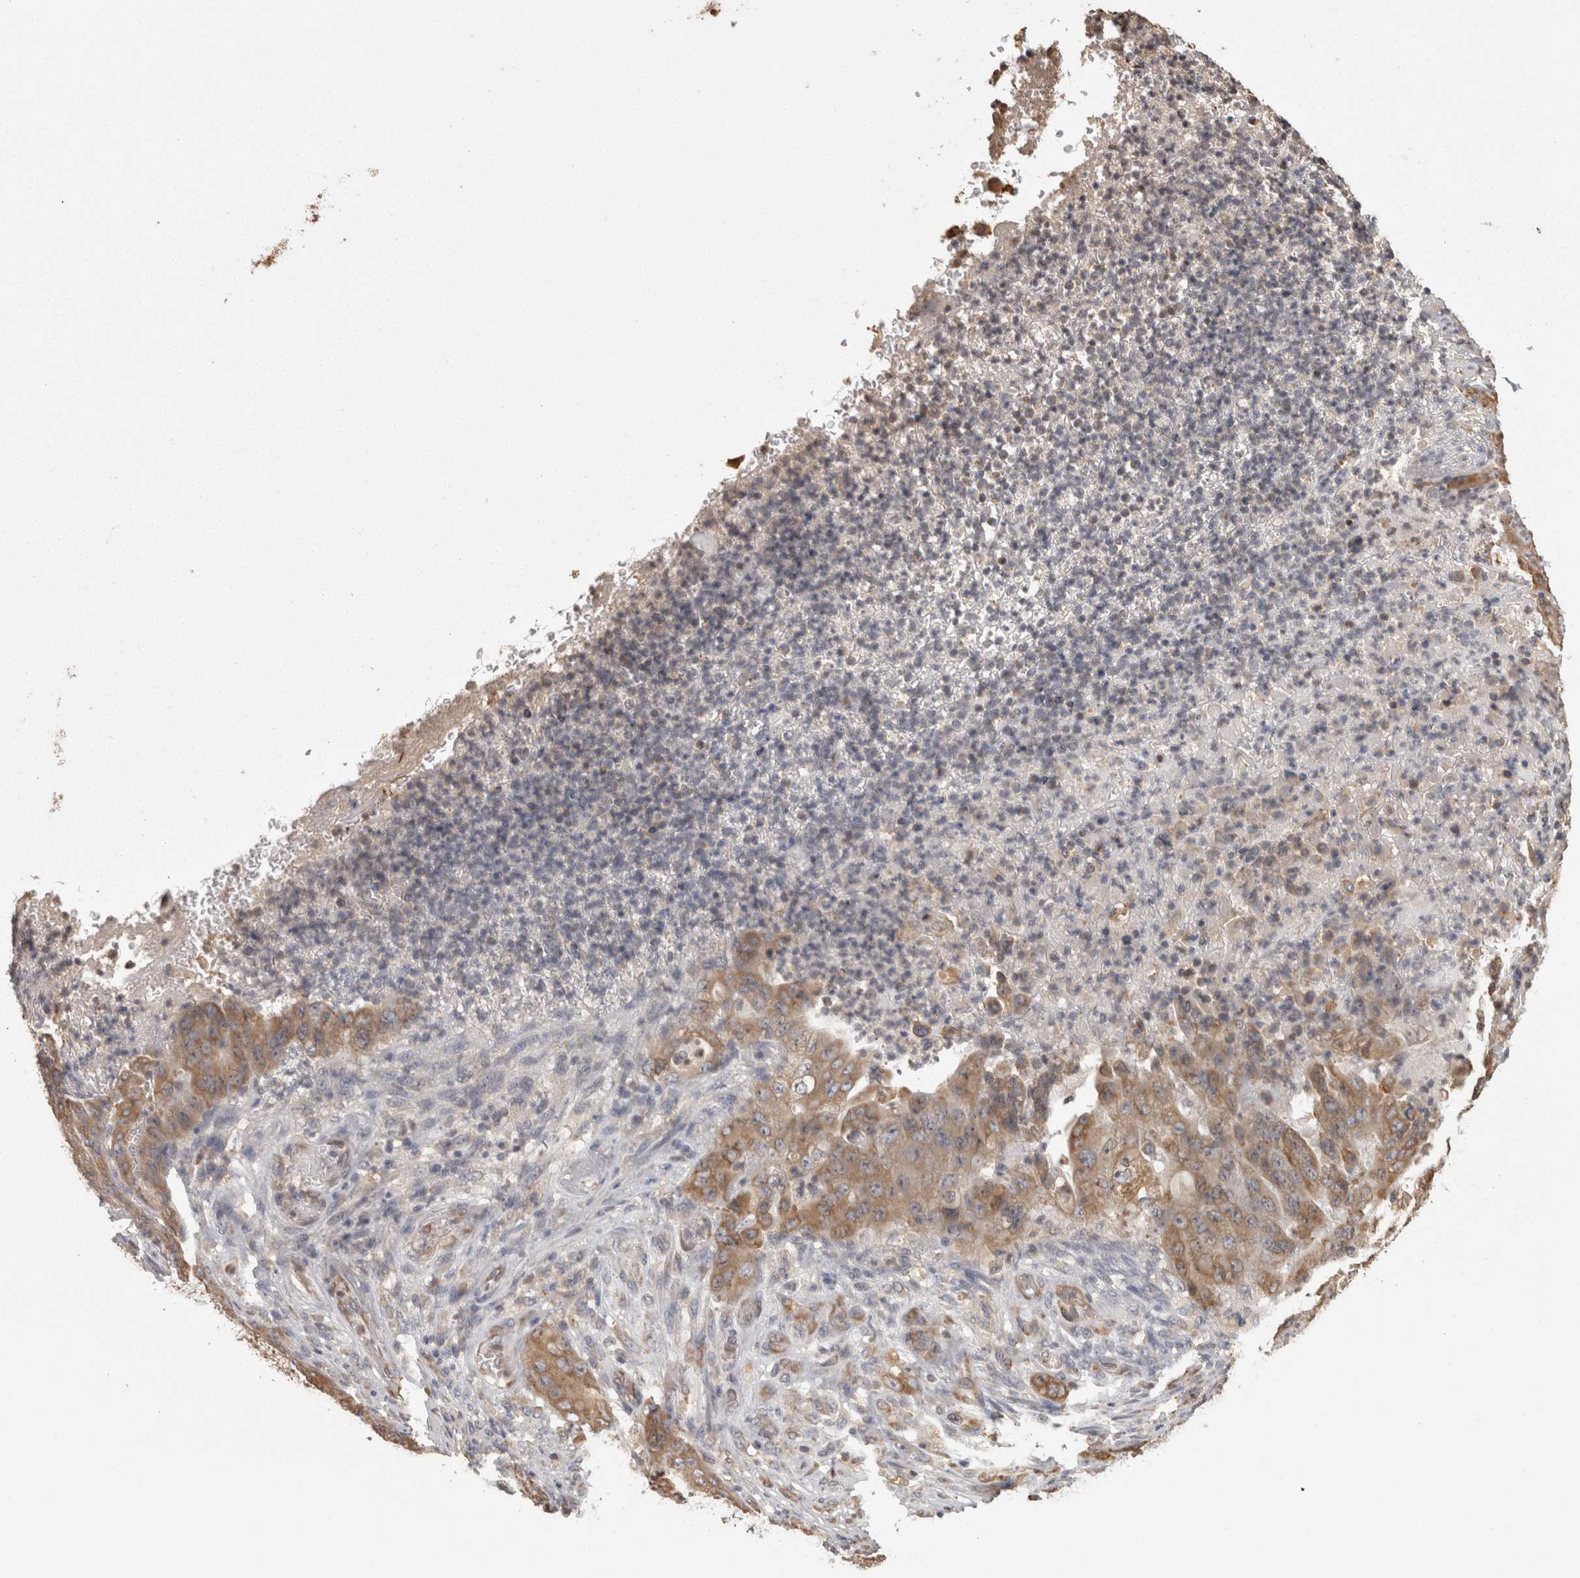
{"staining": {"intensity": "moderate", "quantity": ">75%", "location": "cytoplasmic/membranous"}, "tissue": "stomach cancer", "cell_type": "Tumor cells", "image_type": "cancer", "snomed": [{"axis": "morphology", "description": "Adenocarcinoma, NOS"}, {"axis": "topography", "description": "Stomach"}], "caption": "Protein positivity by immunohistochemistry exhibits moderate cytoplasmic/membranous positivity in about >75% of tumor cells in stomach cancer (adenocarcinoma).", "gene": "PON2", "patient": {"sex": "female", "age": 73}}